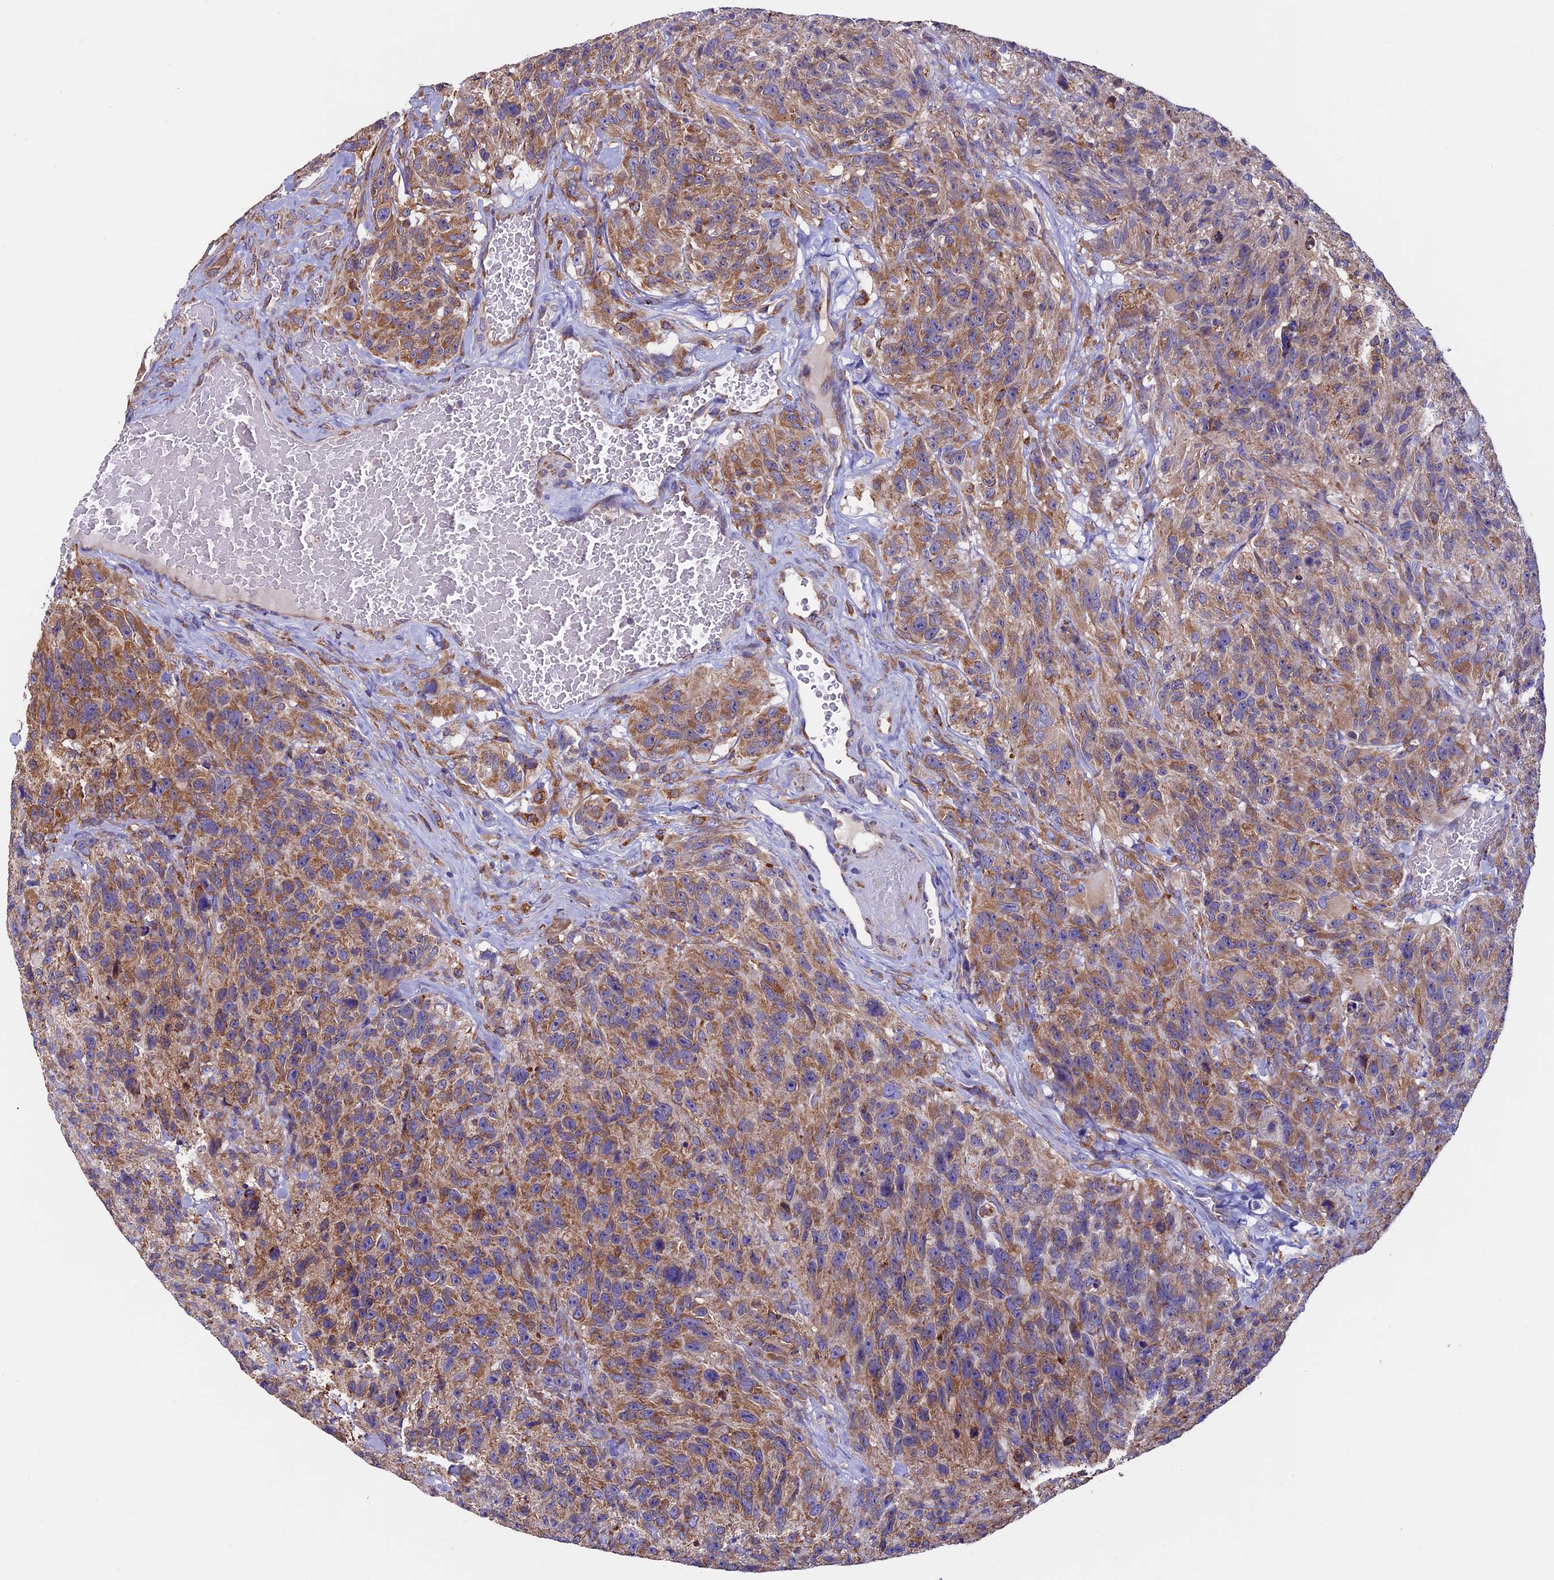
{"staining": {"intensity": "moderate", "quantity": ">75%", "location": "cytoplasmic/membranous"}, "tissue": "glioma", "cell_type": "Tumor cells", "image_type": "cancer", "snomed": [{"axis": "morphology", "description": "Glioma, malignant, High grade"}, {"axis": "topography", "description": "Brain"}], "caption": "Protein staining exhibits moderate cytoplasmic/membranous expression in approximately >75% of tumor cells in glioma. (DAB (3,3'-diaminobenzidine) IHC, brown staining for protein, blue staining for nuclei).", "gene": "BTBD3", "patient": {"sex": "male", "age": 69}}